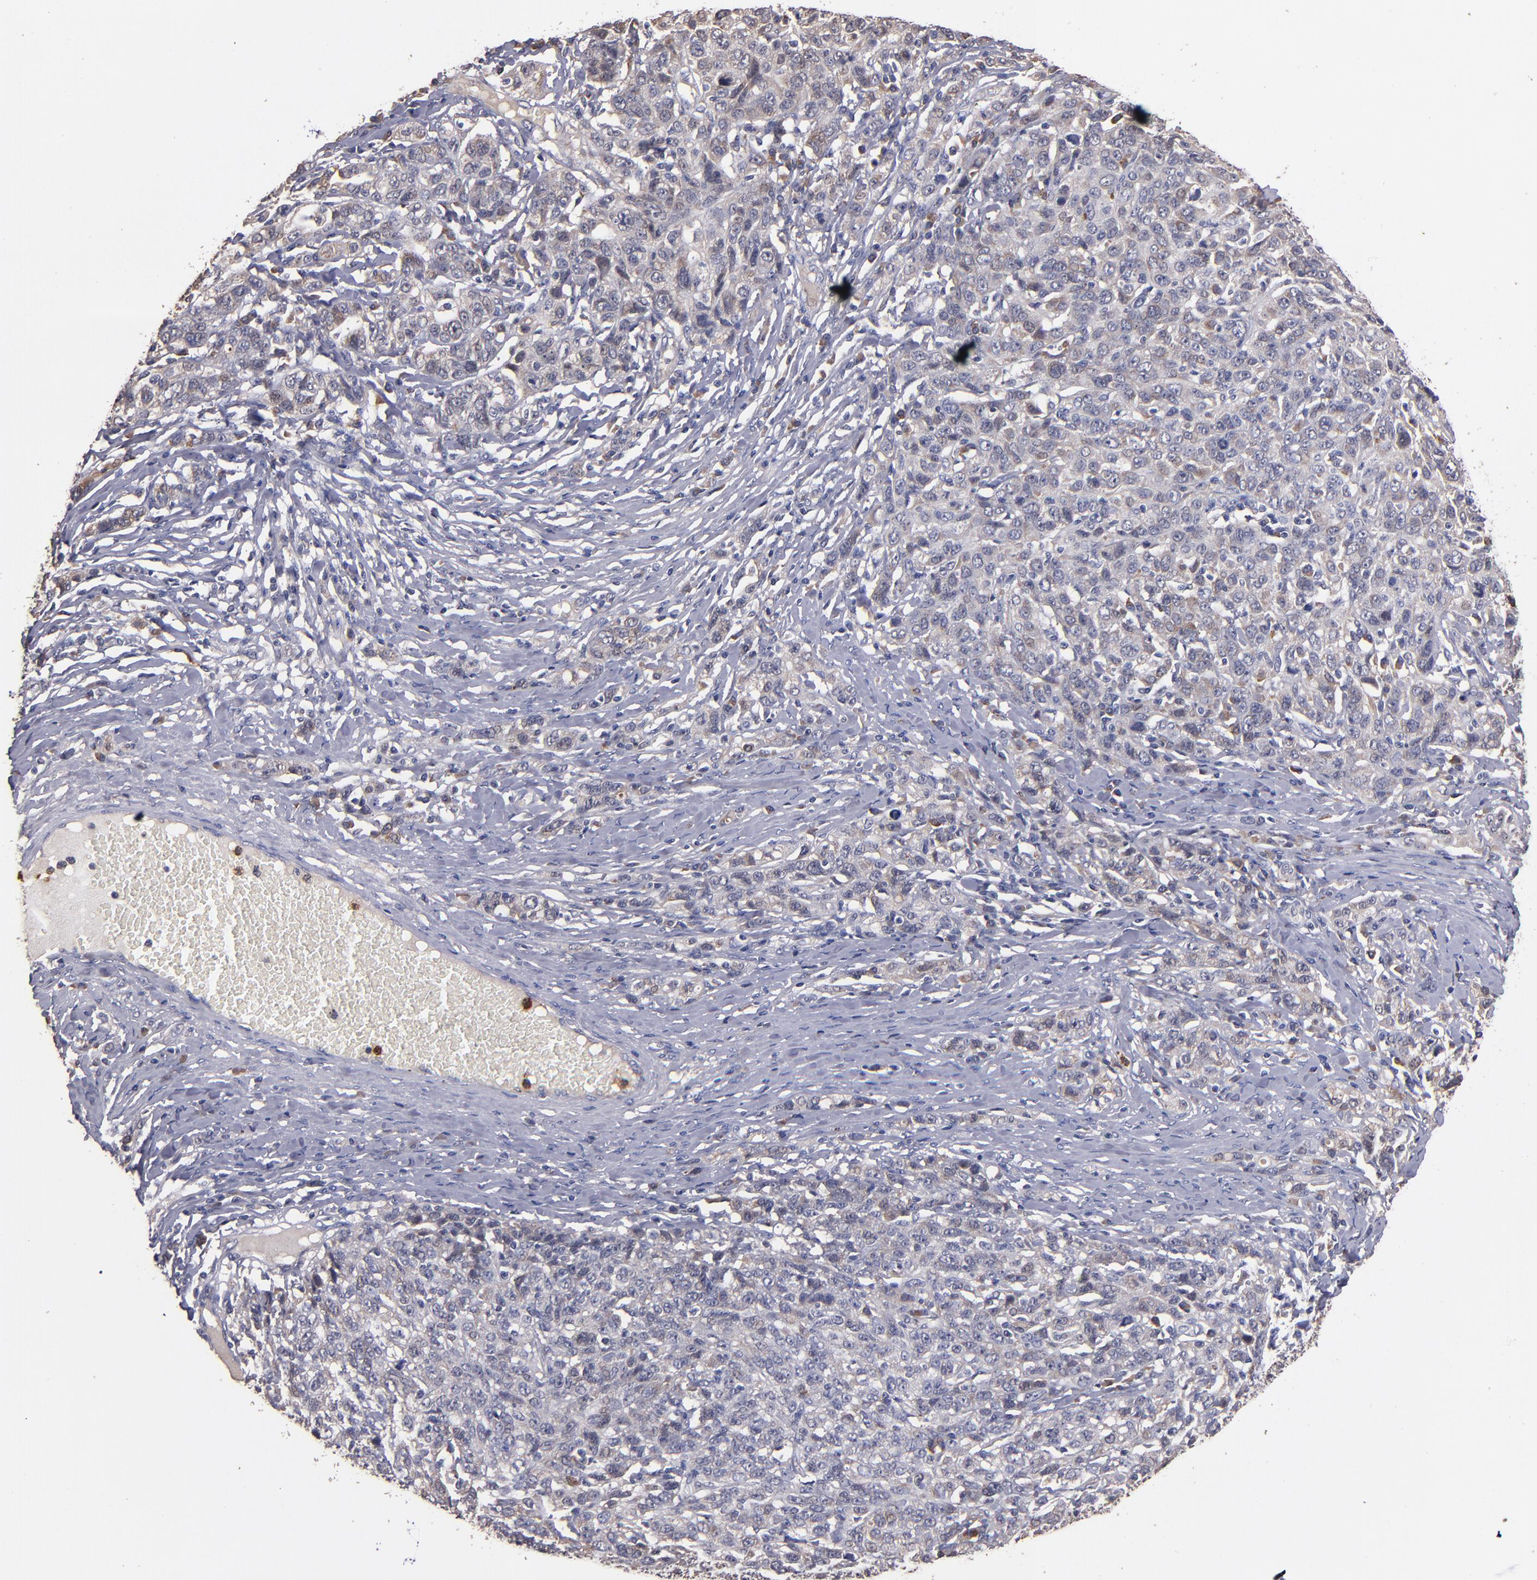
{"staining": {"intensity": "weak", "quantity": "<25%", "location": "cytoplasmic/membranous"}, "tissue": "ovarian cancer", "cell_type": "Tumor cells", "image_type": "cancer", "snomed": [{"axis": "morphology", "description": "Cystadenocarcinoma, serous, NOS"}, {"axis": "topography", "description": "Ovary"}], "caption": "Immunohistochemistry micrograph of serous cystadenocarcinoma (ovarian) stained for a protein (brown), which shows no expression in tumor cells.", "gene": "TTLL12", "patient": {"sex": "female", "age": 71}}